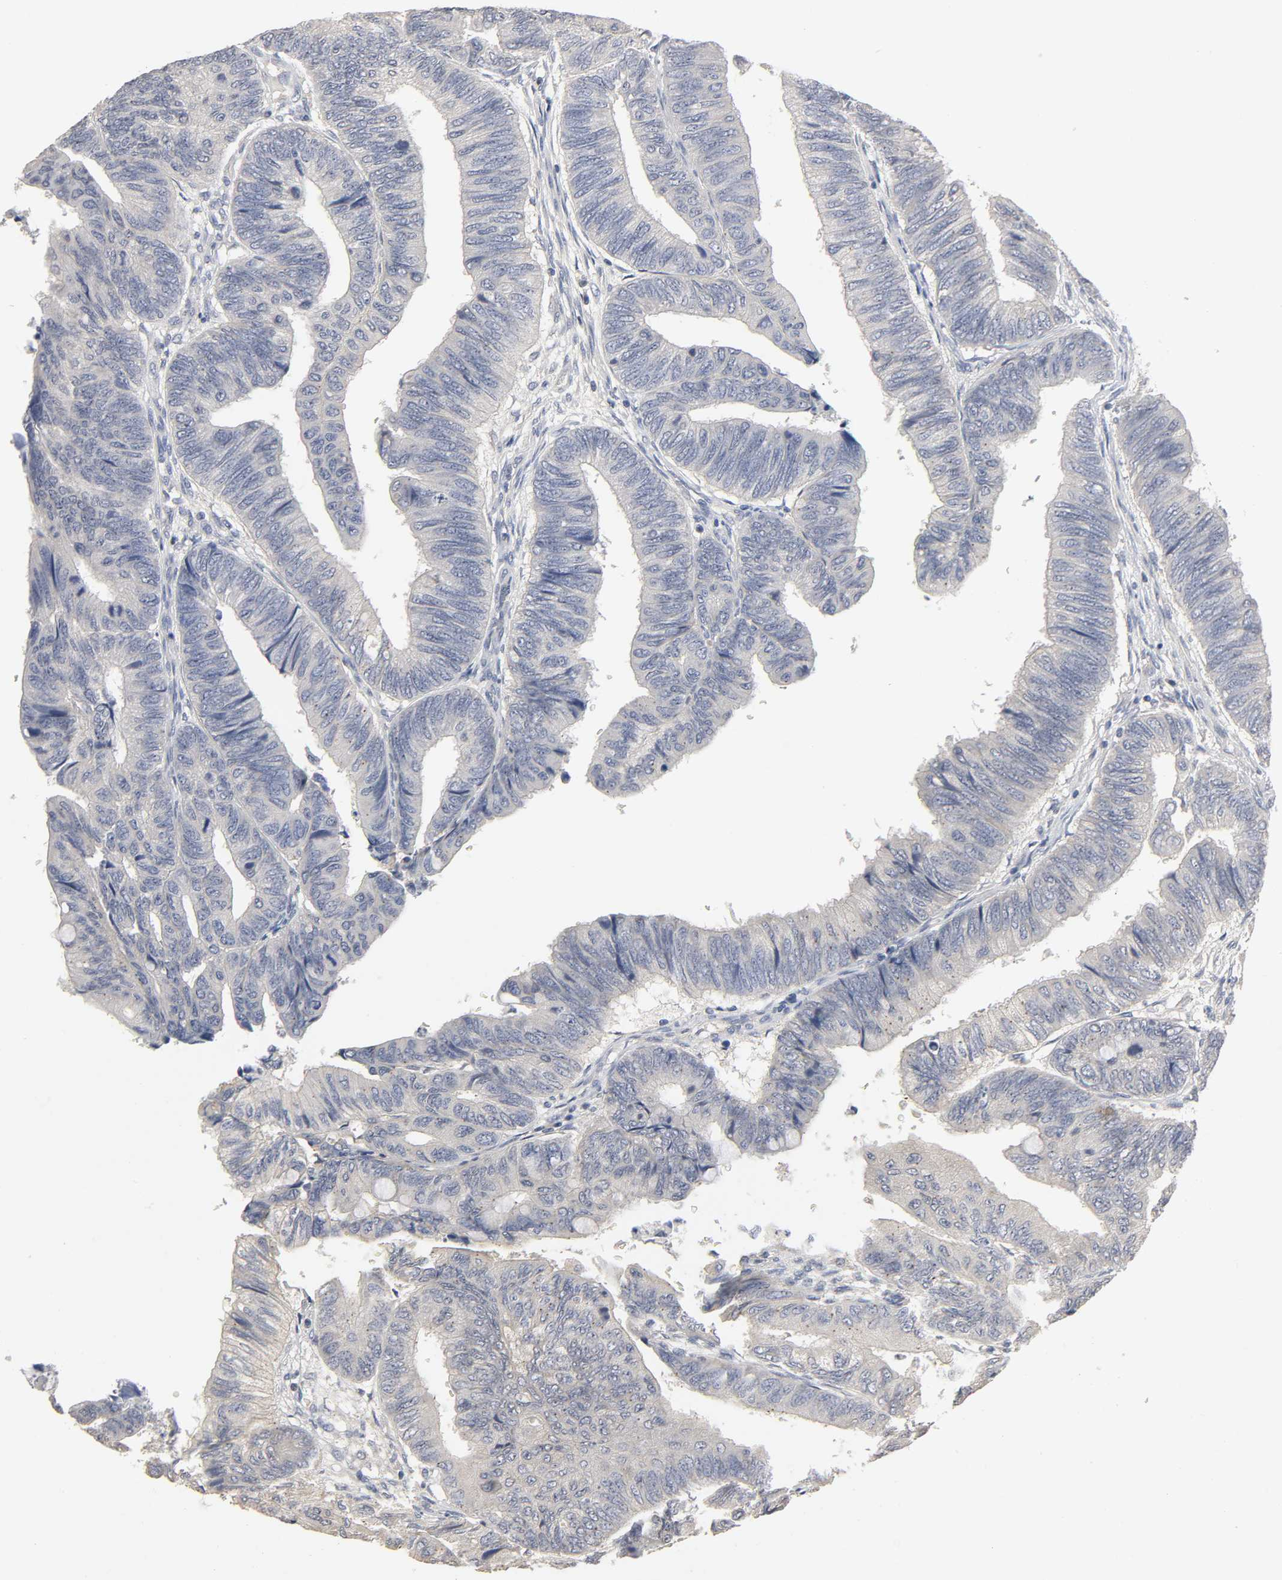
{"staining": {"intensity": "negative", "quantity": "none", "location": "none"}, "tissue": "colorectal cancer", "cell_type": "Tumor cells", "image_type": "cancer", "snomed": [{"axis": "morphology", "description": "Normal tissue, NOS"}, {"axis": "morphology", "description": "Adenocarcinoma, NOS"}, {"axis": "topography", "description": "Rectum"}, {"axis": "topography", "description": "Peripheral nerve tissue"}], "caption": "High magnification brightfield microscopy of adenocarcinoma (colorectal) stained with DAB (brown) and counterstained with hematoxylin (blue): tumor cells show no significant expression. (Brightfield microscopy of DAB IHC at high magnification).", "gene": "SLC10A2", "patient": {"sex": "male", "age": 92}}